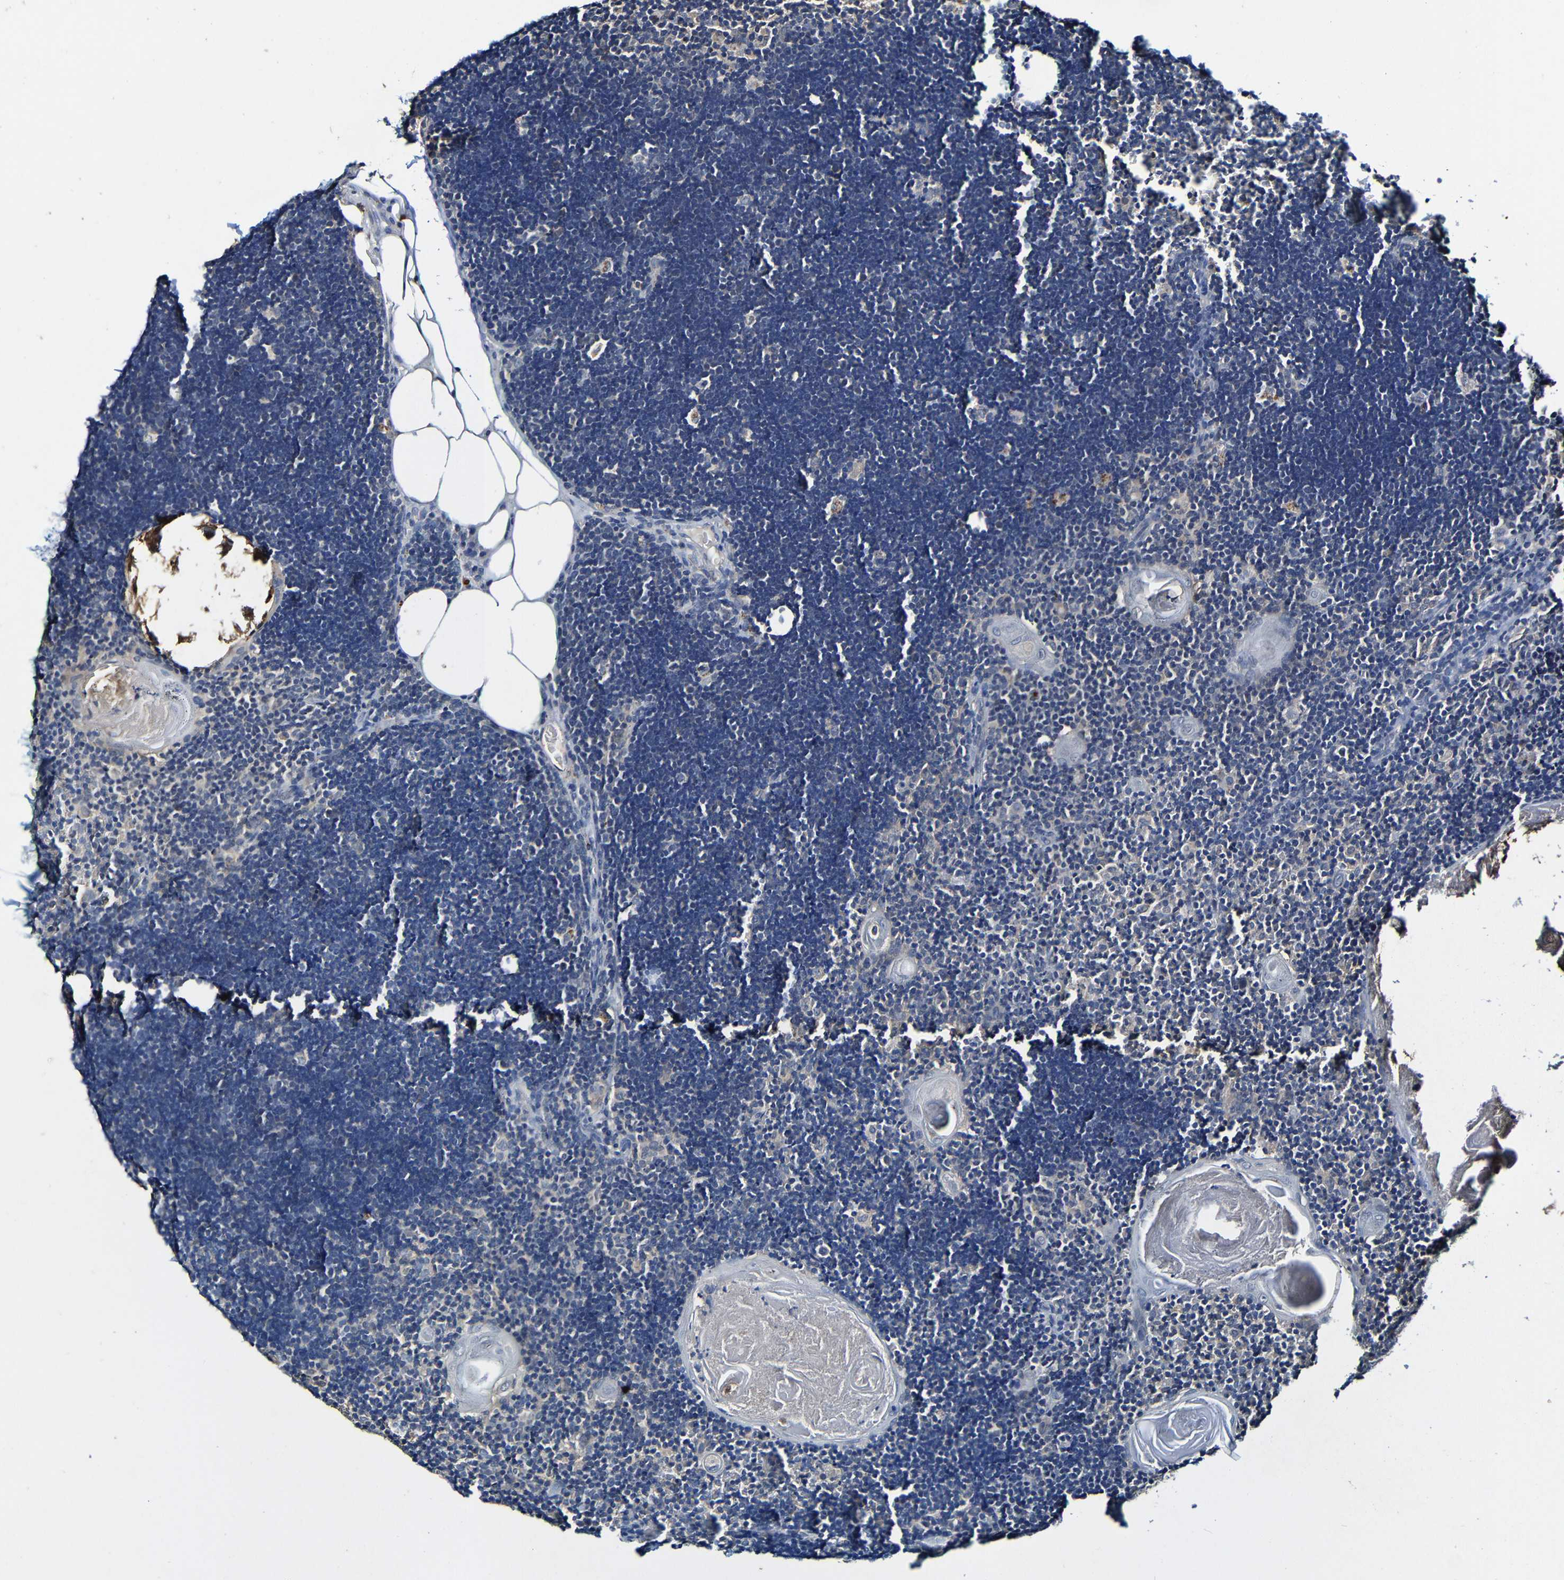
{"staining": {"intensity": "weak", "quantity": "25%-75%", "location": "cytoplasmic/membranous"}, "tissue": "lymph node", "cell_type": "Germinal center cells", "image_type": "normal", "snomed": [{"axis": "morphology", "description": "Normal tissue, NOS"}, {"axis": "topography", "description": "Lymph node"}], "caption": "Immunohistochemistry of benign human lymph node exhibits low levels of weak cytoplasmic/membranous staining in approximately 25%-75% of germinal center cells.", "gene": "LRRC70", "patient": {"sex": "male", "age": 33}}